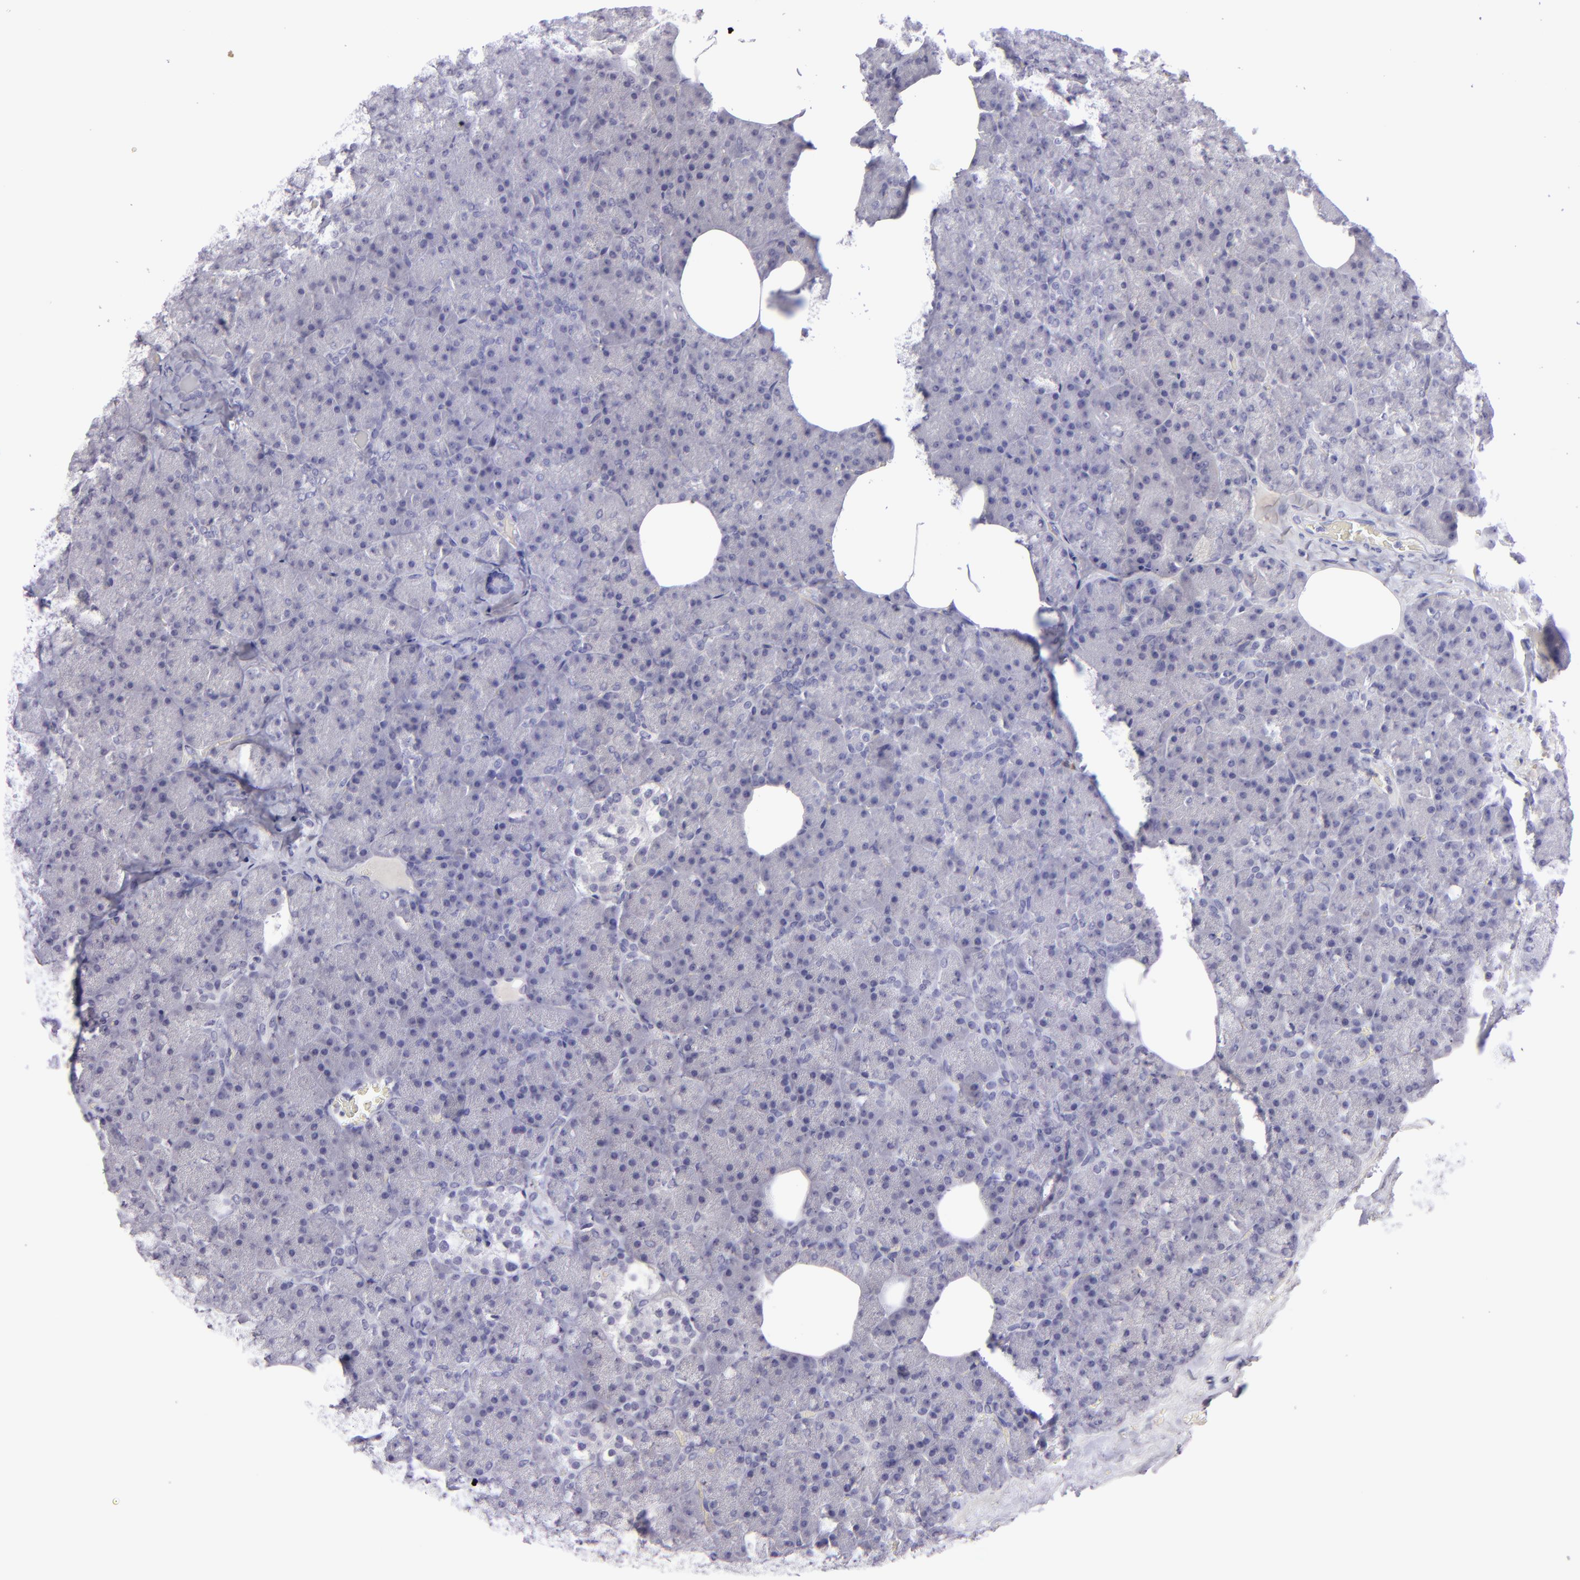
{"staining": {"intensity": "negative", "quantity": "none", "location": "none"}, "tissue": "pancreas", "cell_type": "Exocrine glandular cells", "image_type": "normal", "snomed": [{"axis": "morphology", "description": "Normal tissue, NOS"}, {"axis": "topography", "description": "Pancreas"}], "caption": "Pancreas stained for a protein using IHC displays no positivity exocrine glandular cells.", "gene": "POU2F2", "patient": {"sex": "female", "age": 35}}